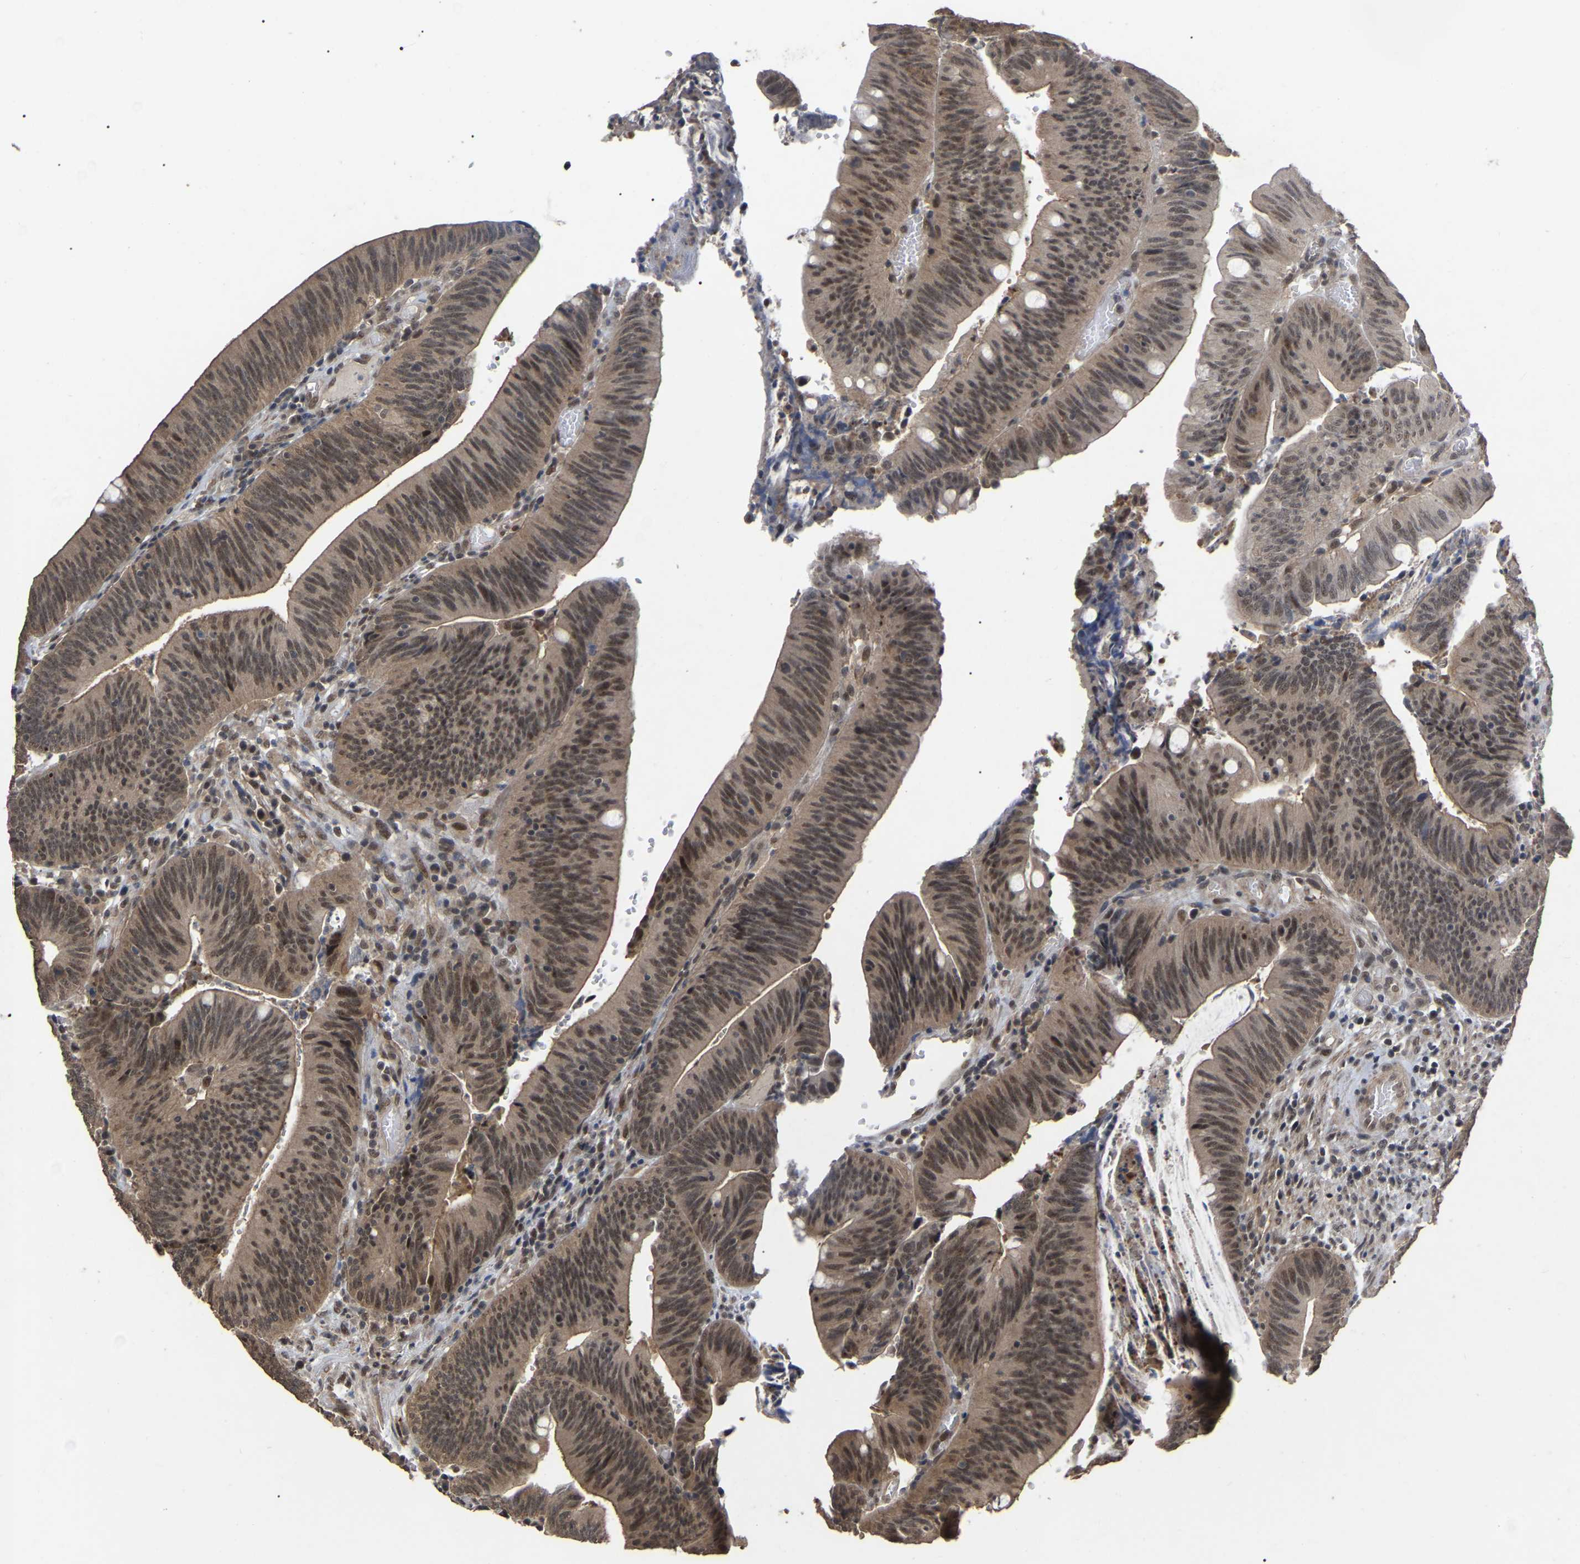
{"staining": {"intensity": "moderate", "quantity": ">75%", "location": "cytoplasmic/membranous,nuclear"}, "tissue": "colorectal cancer", "cell_type": "Tumor cells", "image_type": "cancer", "snomed": [{"axis": "morphology", "description": "Normal tissue, NOS"}, {"axis": "morphology", "description": "Adenocarcinoma, NOS"}, {"axis": "topography", "description": "Rectum"}], "caption": "Human colorectal adenocarcinoma stained with a brown dye exhibits moderate cytoplasmic/membranous and nuclear positive positivity in approximately >75% of tumor cells.", "gene": "JAZF1", "patient": {"sex": "female", "age": 66}}